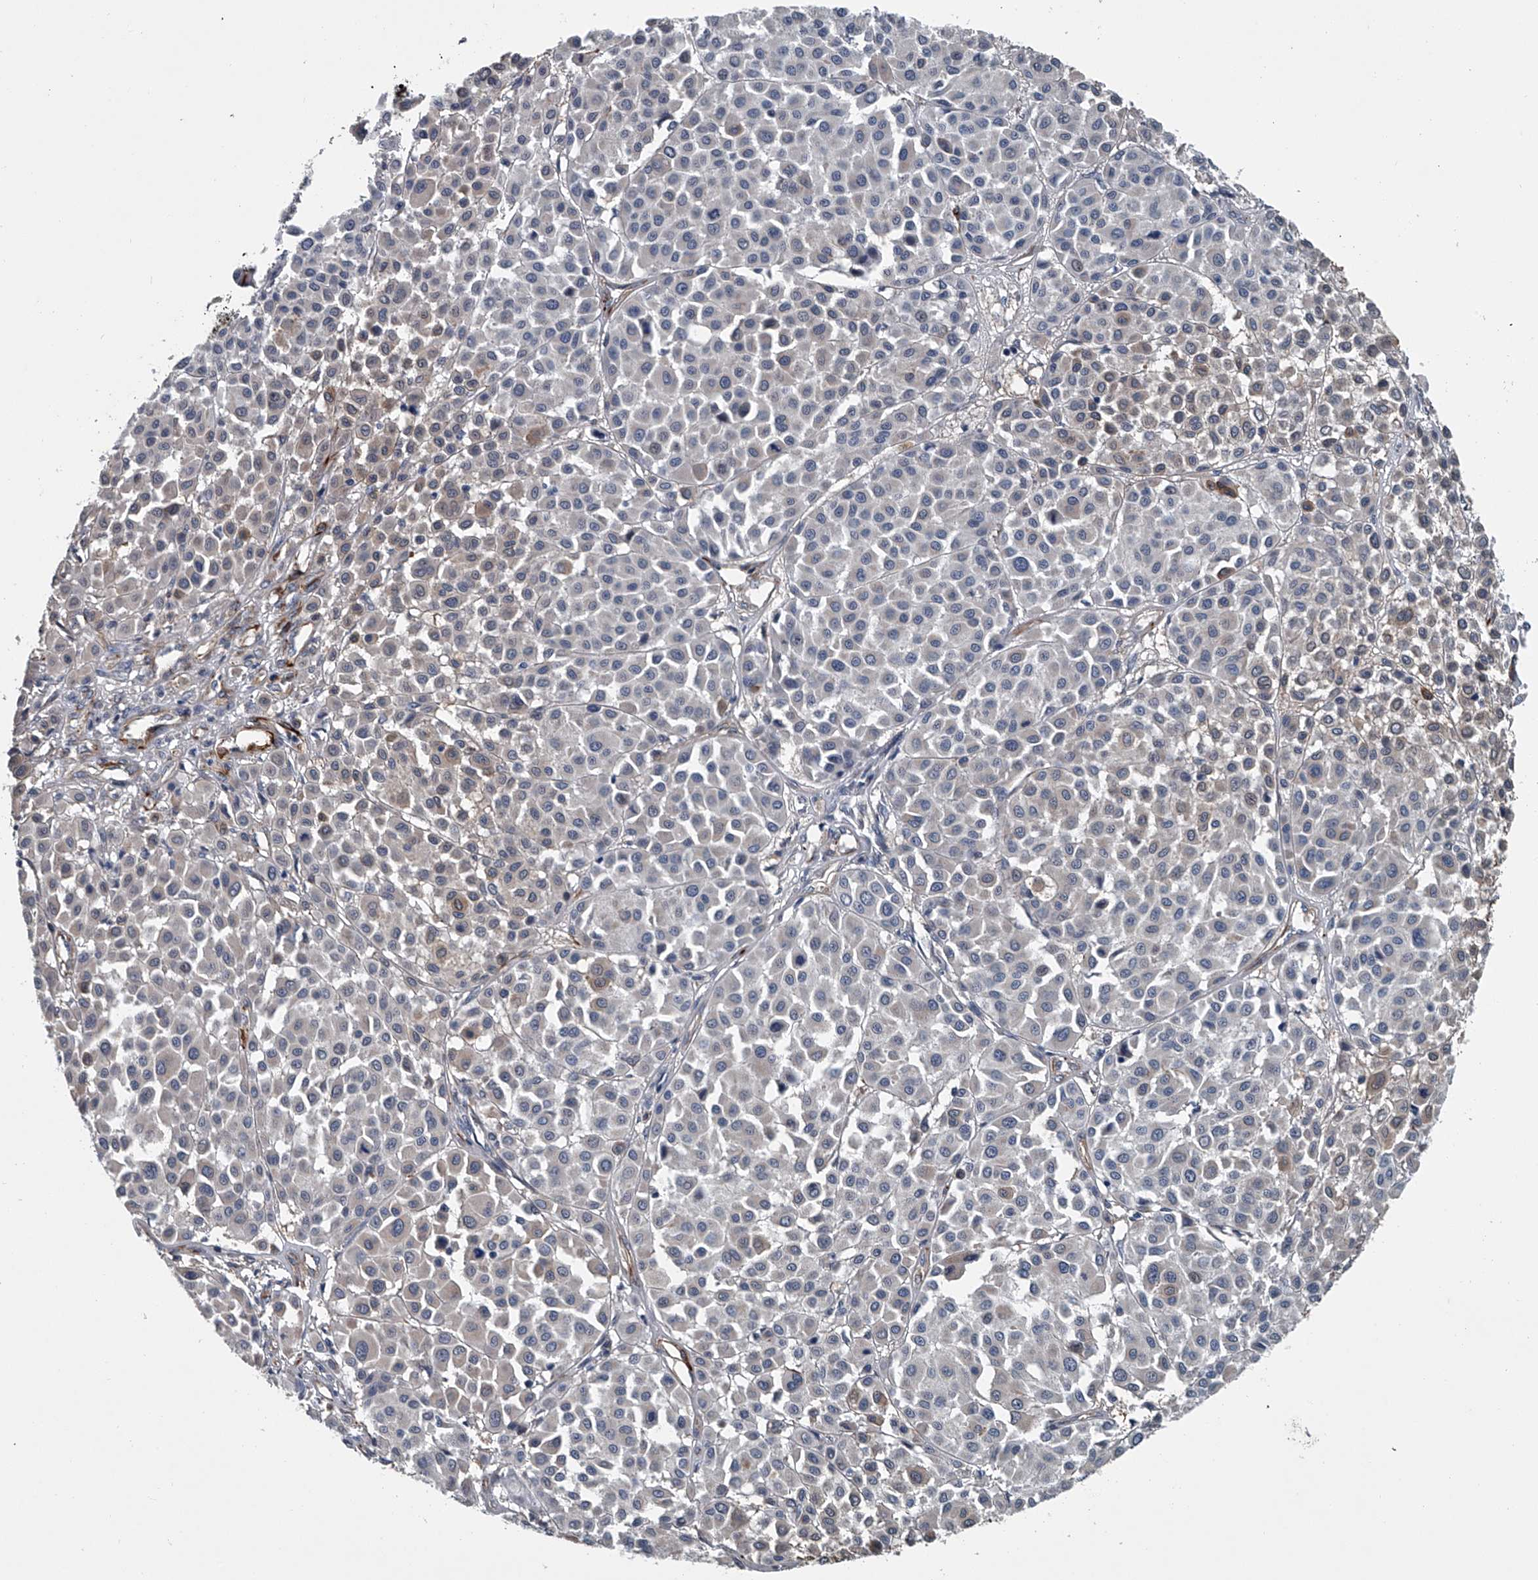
{"staining": {"intensity": "negative", "quantity": "none", "location": "none"}, "tissue": "melanoma", "cell_type": "Tumor cells", "image_type": "cancer", "snomed": [{"axis": "morphology", "description": "Malignant melanoma, Metastatic site"}, {"axis": "topography", "description": "Soft tissue"}], "caption": "Melanoma was stained to show a protein in brown. There is no significant staining in tumor cells. Nuclei are stained in blue.", "gene": "LDLRAD2", "patient": {"sex": "male", "age": 41}}